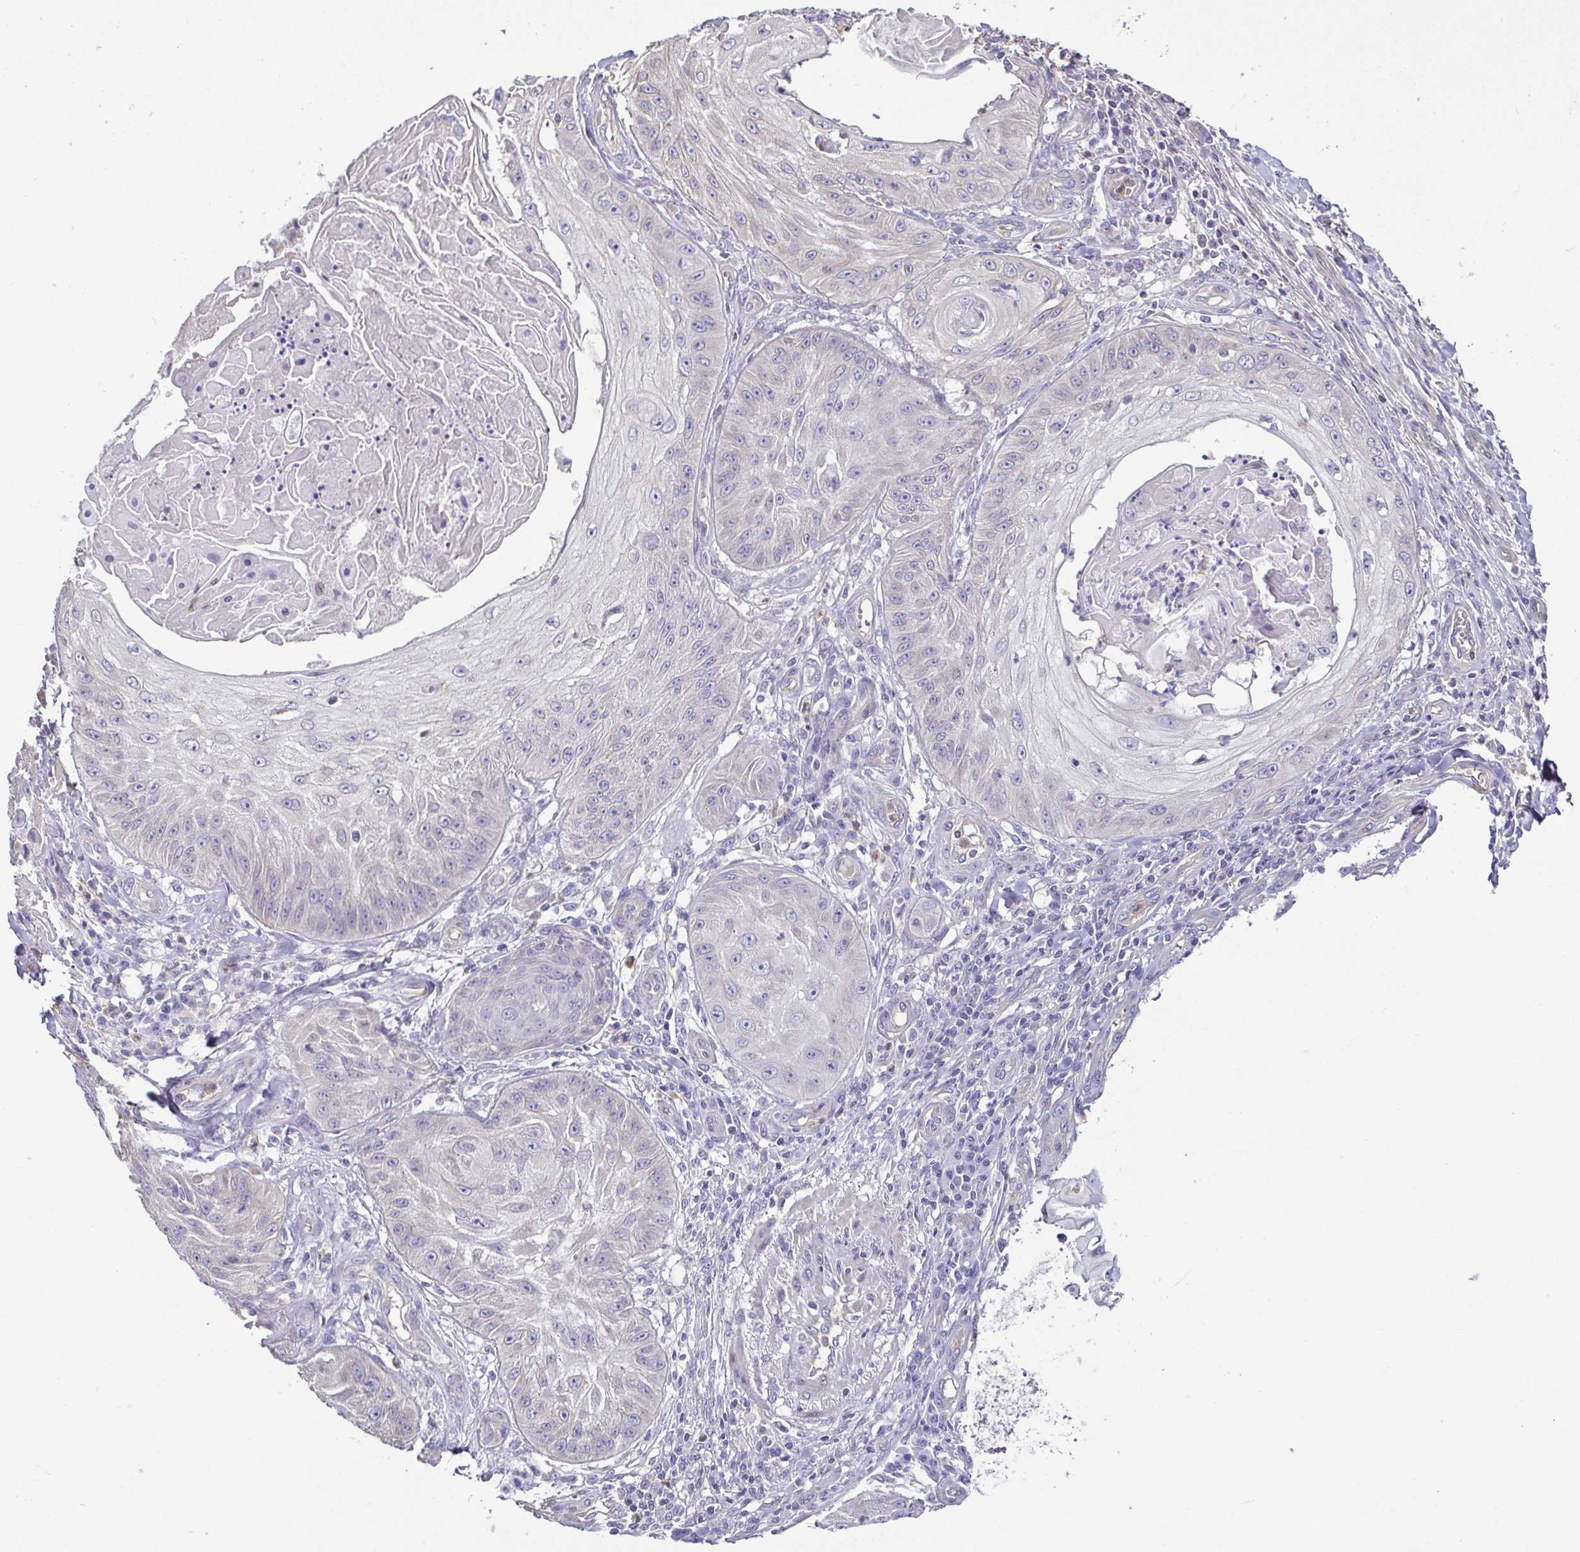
{"staining": {"intensity": "negative", "quantity": "none", "location": "none"}, "tissue": "skin cancer", "cell_type": "Tumor cells", "image_type": "cancer", "snomed": [{"axis": "morphology", "description": "Squamous cell carcinoma, NOS"}, {"axis": "topography", "description": "Skin"}], "caption": "A micrograph of squamous cell carcinoma (skin) stained for a protein exhibits no brown staining in tumor cells.", "gene": "MYL10", "patient": {"sex": "male", "age": 70}}